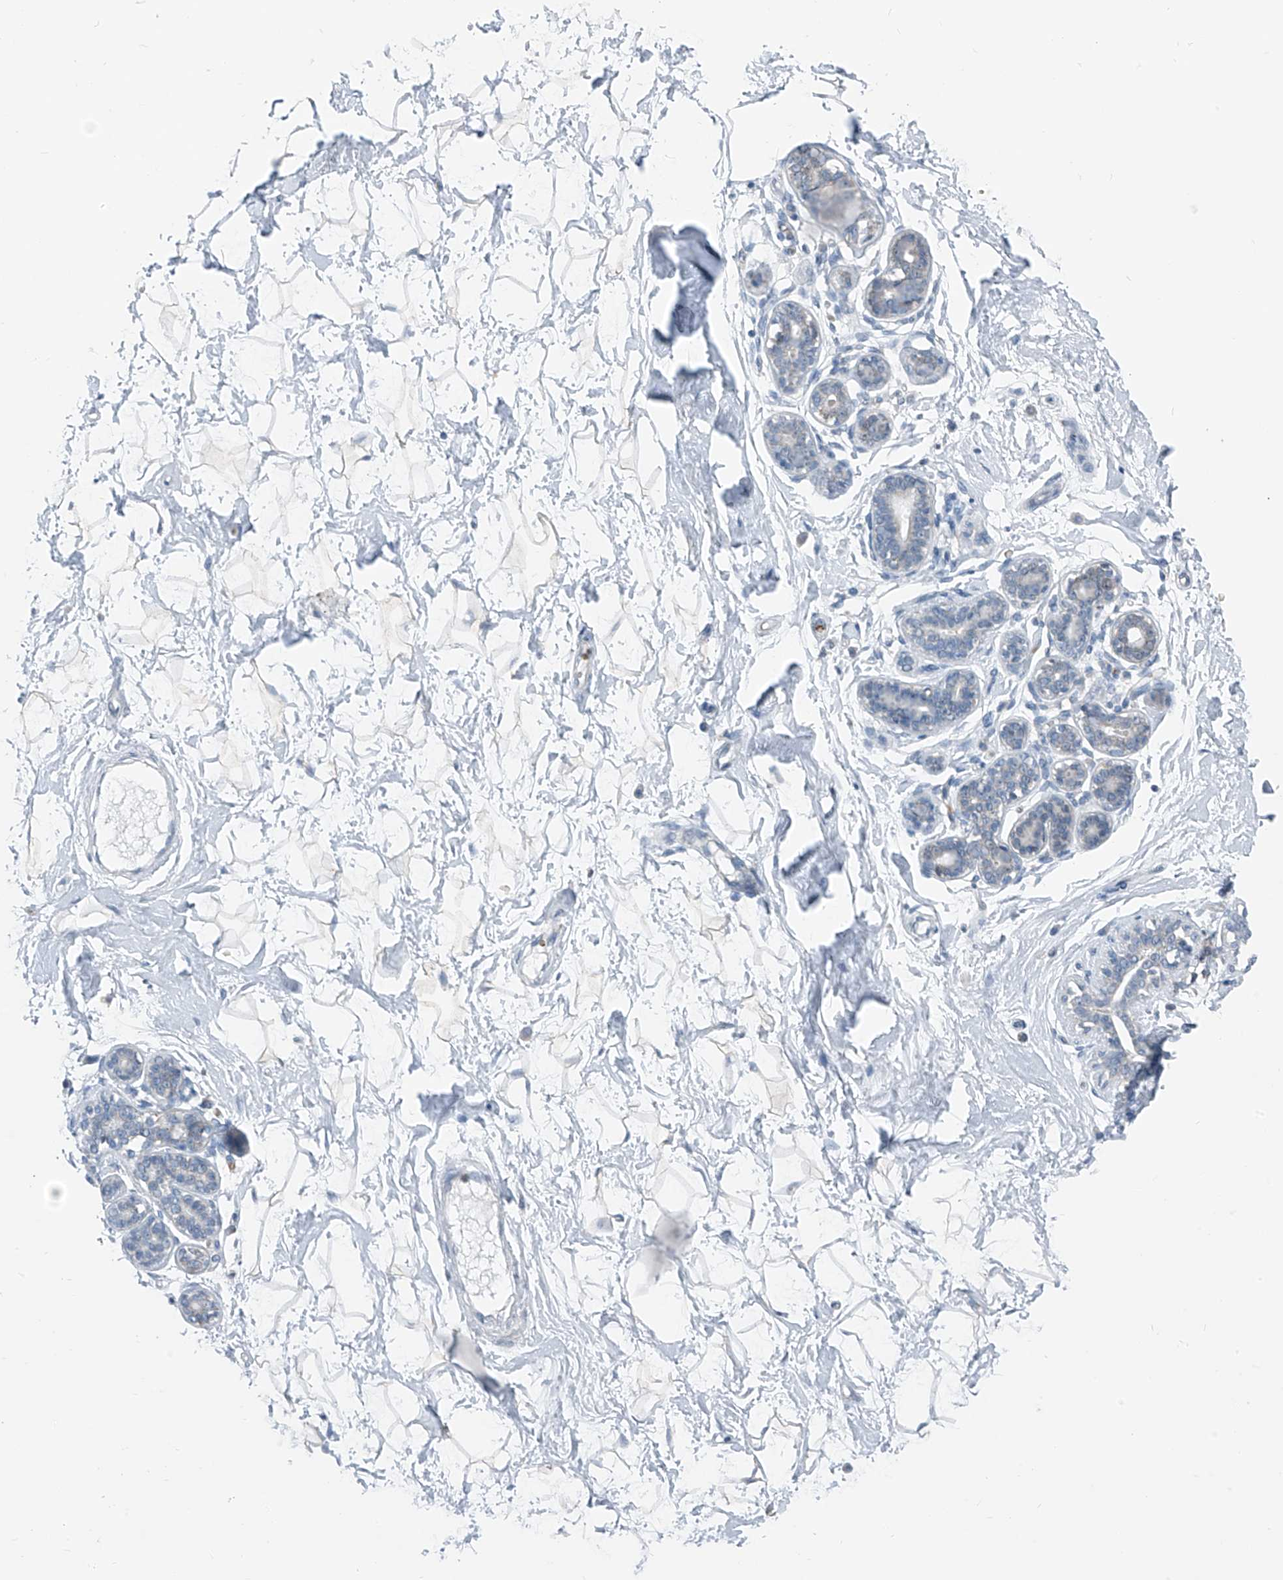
{"staining": {"intensity": "negative", "quantity": "none", "location": "none"}, "tissue": "breast", "cell_type": "Adipocytes", "image_type": "normal", "snomed": [{"axis": "morphology", "description": "Normal tissue, NOS"}, {"axis": "morphology", "description": "Adenoma, NOS"}, {"axis": "topography", "description": "Breast"}], "caption": "Adipocytes are negative for protein expression in unremarkable human breast.", "gene": "FGD2", "patient": {"sex": "female", "age": 23}}